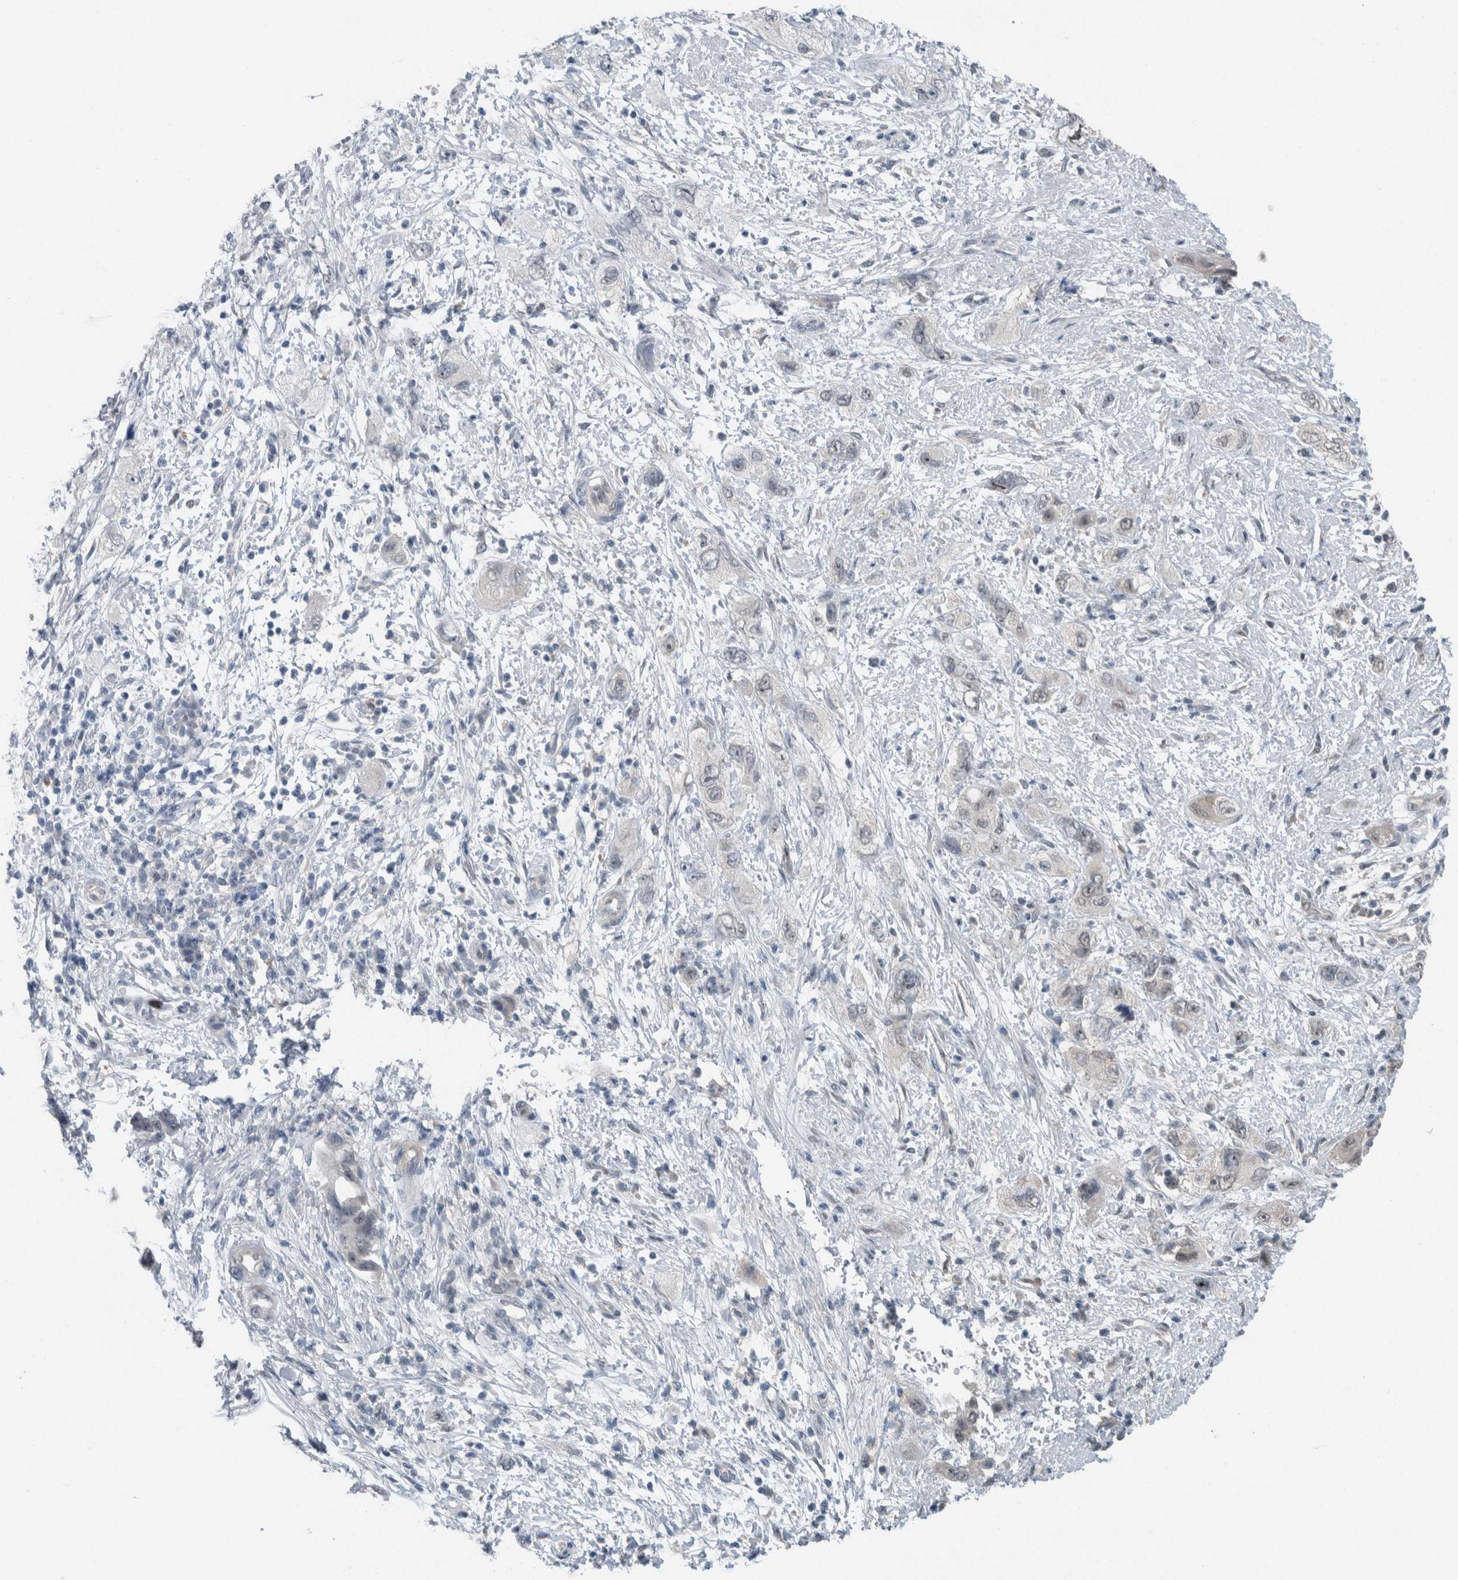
{"staining": {"intensity": "negative", "quantity": "none", "location": "none"}, "tissue": "pancreatic cancer", "cell_type": "Tumor cells", "image_type": "cancer", "snomed": [{"axis": "morphology", "description": "Adenocarcinoma, NOS"}, {"axis": "topography", "description": "Pancreas"}], "caption": "Tumor cells are negative for protein expression in human pancreatic cancer.", "gene": "MYO1E", "patient": {"sex": "female", "age": 73}}